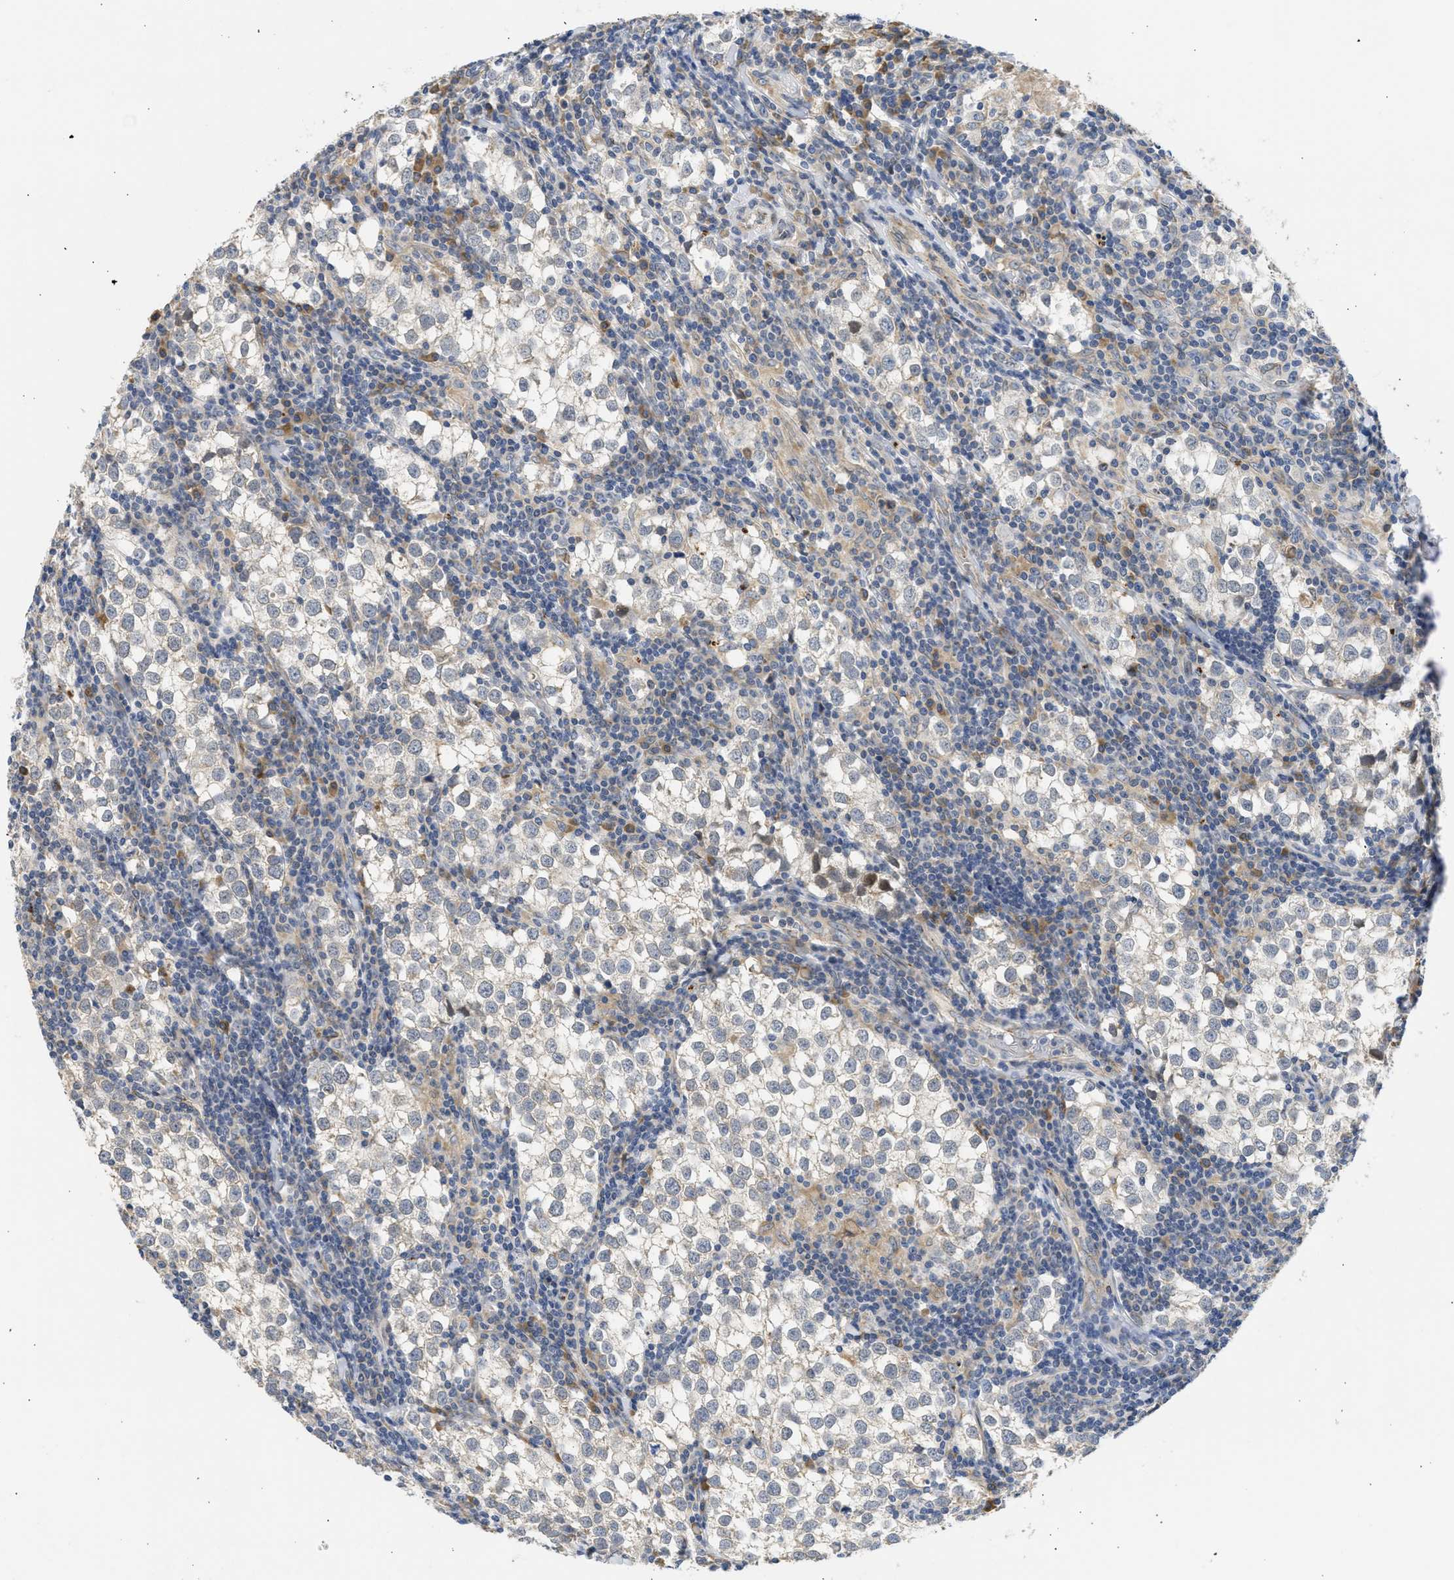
{"staining": {"intensity": "weak", "quantity": "<25%", "location": "cytoplasmic/membranous"}, "tissue": "testis cancer", "cell_type": "Tumor cells", "image_type": "cancer", "snomed": [{"axis": "morphology", "description": "Seminoma, NOS"}, {"axis": "morphology", "description": "Carcinoma, Embryonal, NOS"}, {"axis": "topography", "description": "Testis"}], "caption": "This is a image of immunohistochemistry (IHC) staining of testis cancer, which shows no staining in tumor cells.", "gene": "TMED1", "patient": {"sex": "male", "age": 36}}